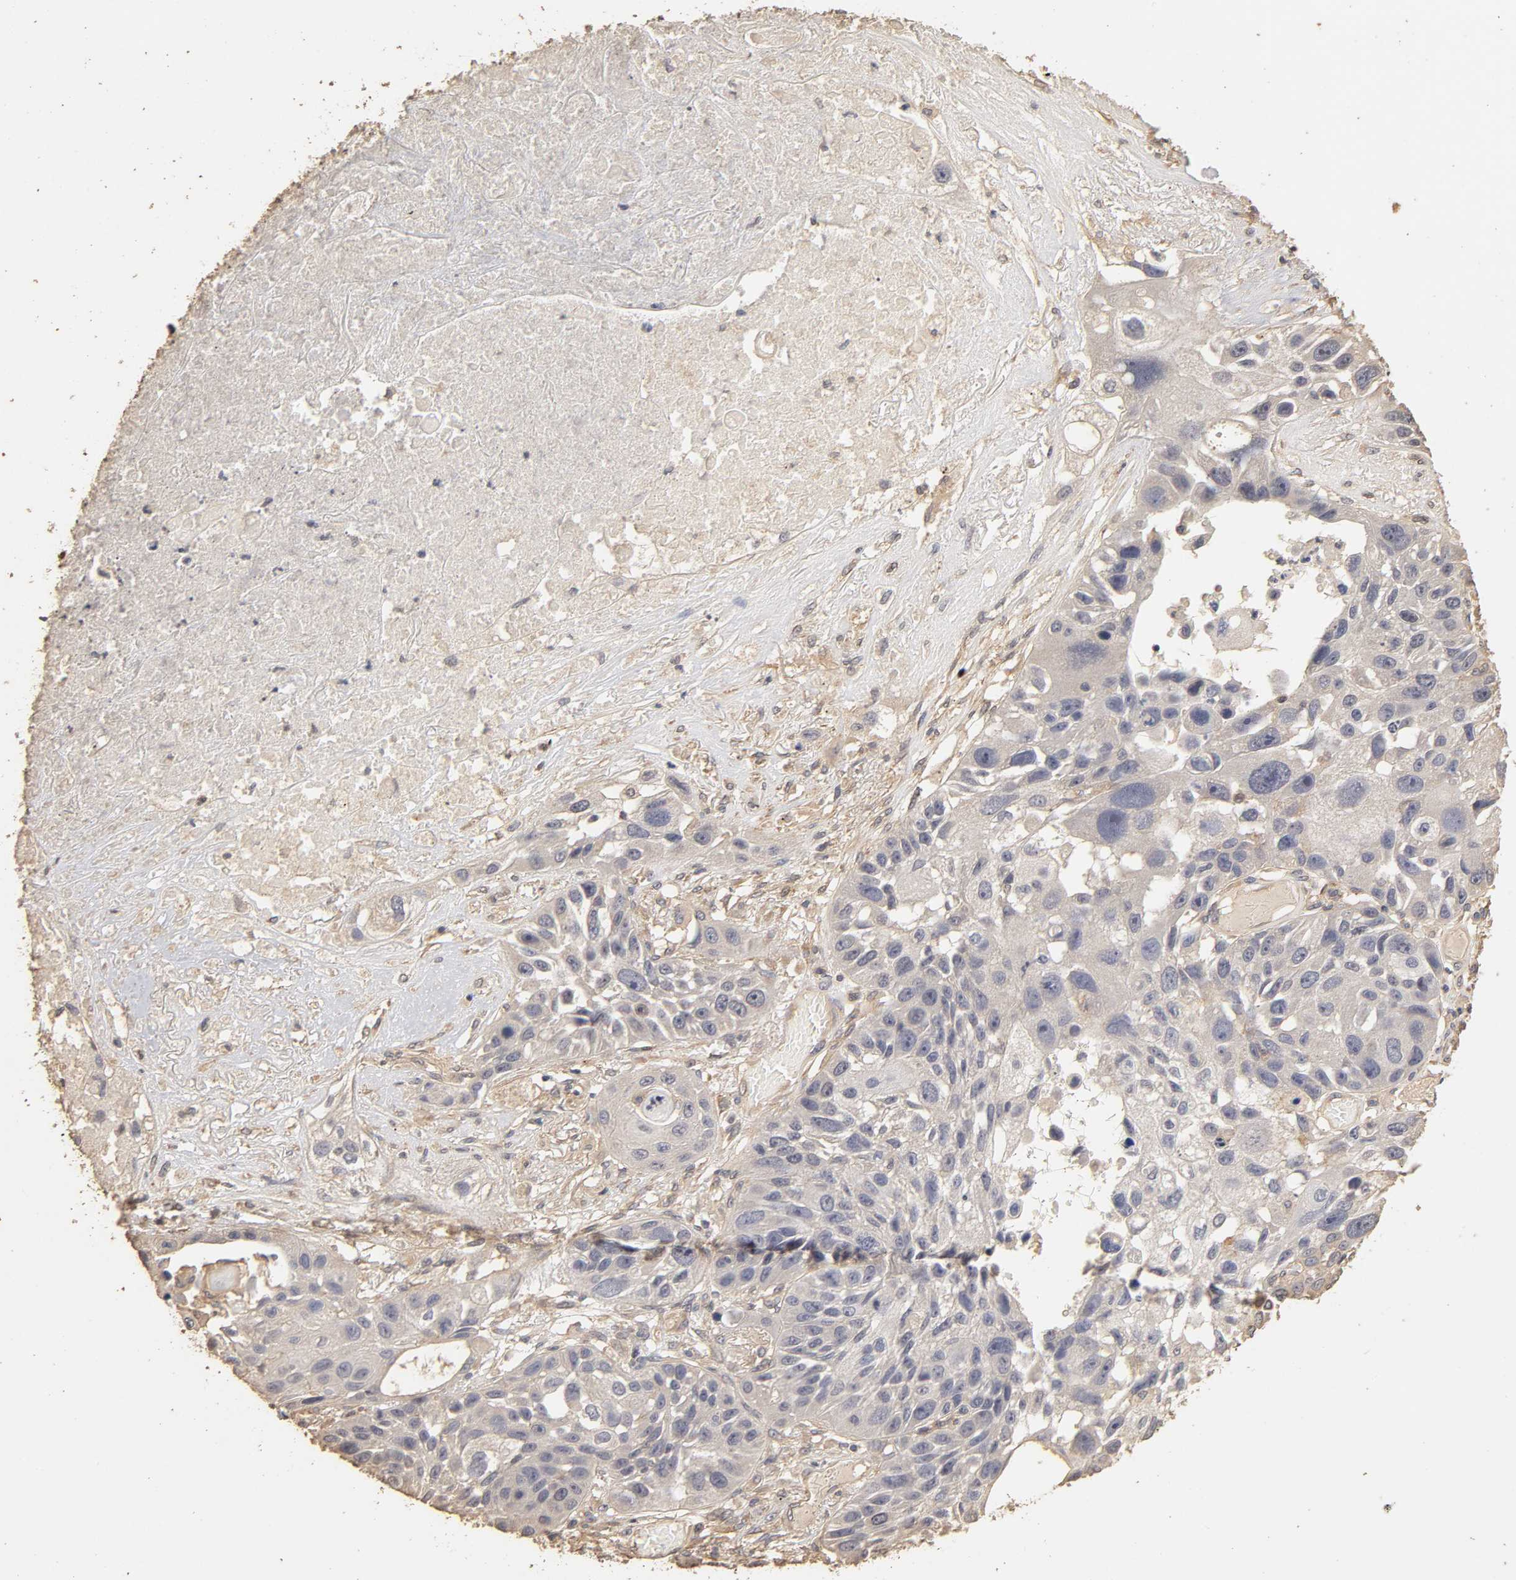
{"staining": {"intensity": "negative", "quantity": "none", "location": "none"}, "tissue": "lung cancer", "cell_type": "Tumor cells", "image_type": "cancer", "snomed": [{"axis": "morphology", "description": "Squamous cell carcinoma, NOS"}, {"axis": "topography", "description": "Lung"}], "caption": "Immunohistochemistry (IHC) photomicrograph of neoplastic tissue: lung cancer stained with DAB (3,3'-diaminobenzidine) displays no significant protein expression in tumor cells. (Brightfield microscopy of DAB IHC at high magnification).", "gene": "VSIG4", "patient": {"sex": "male", "age": 71}}